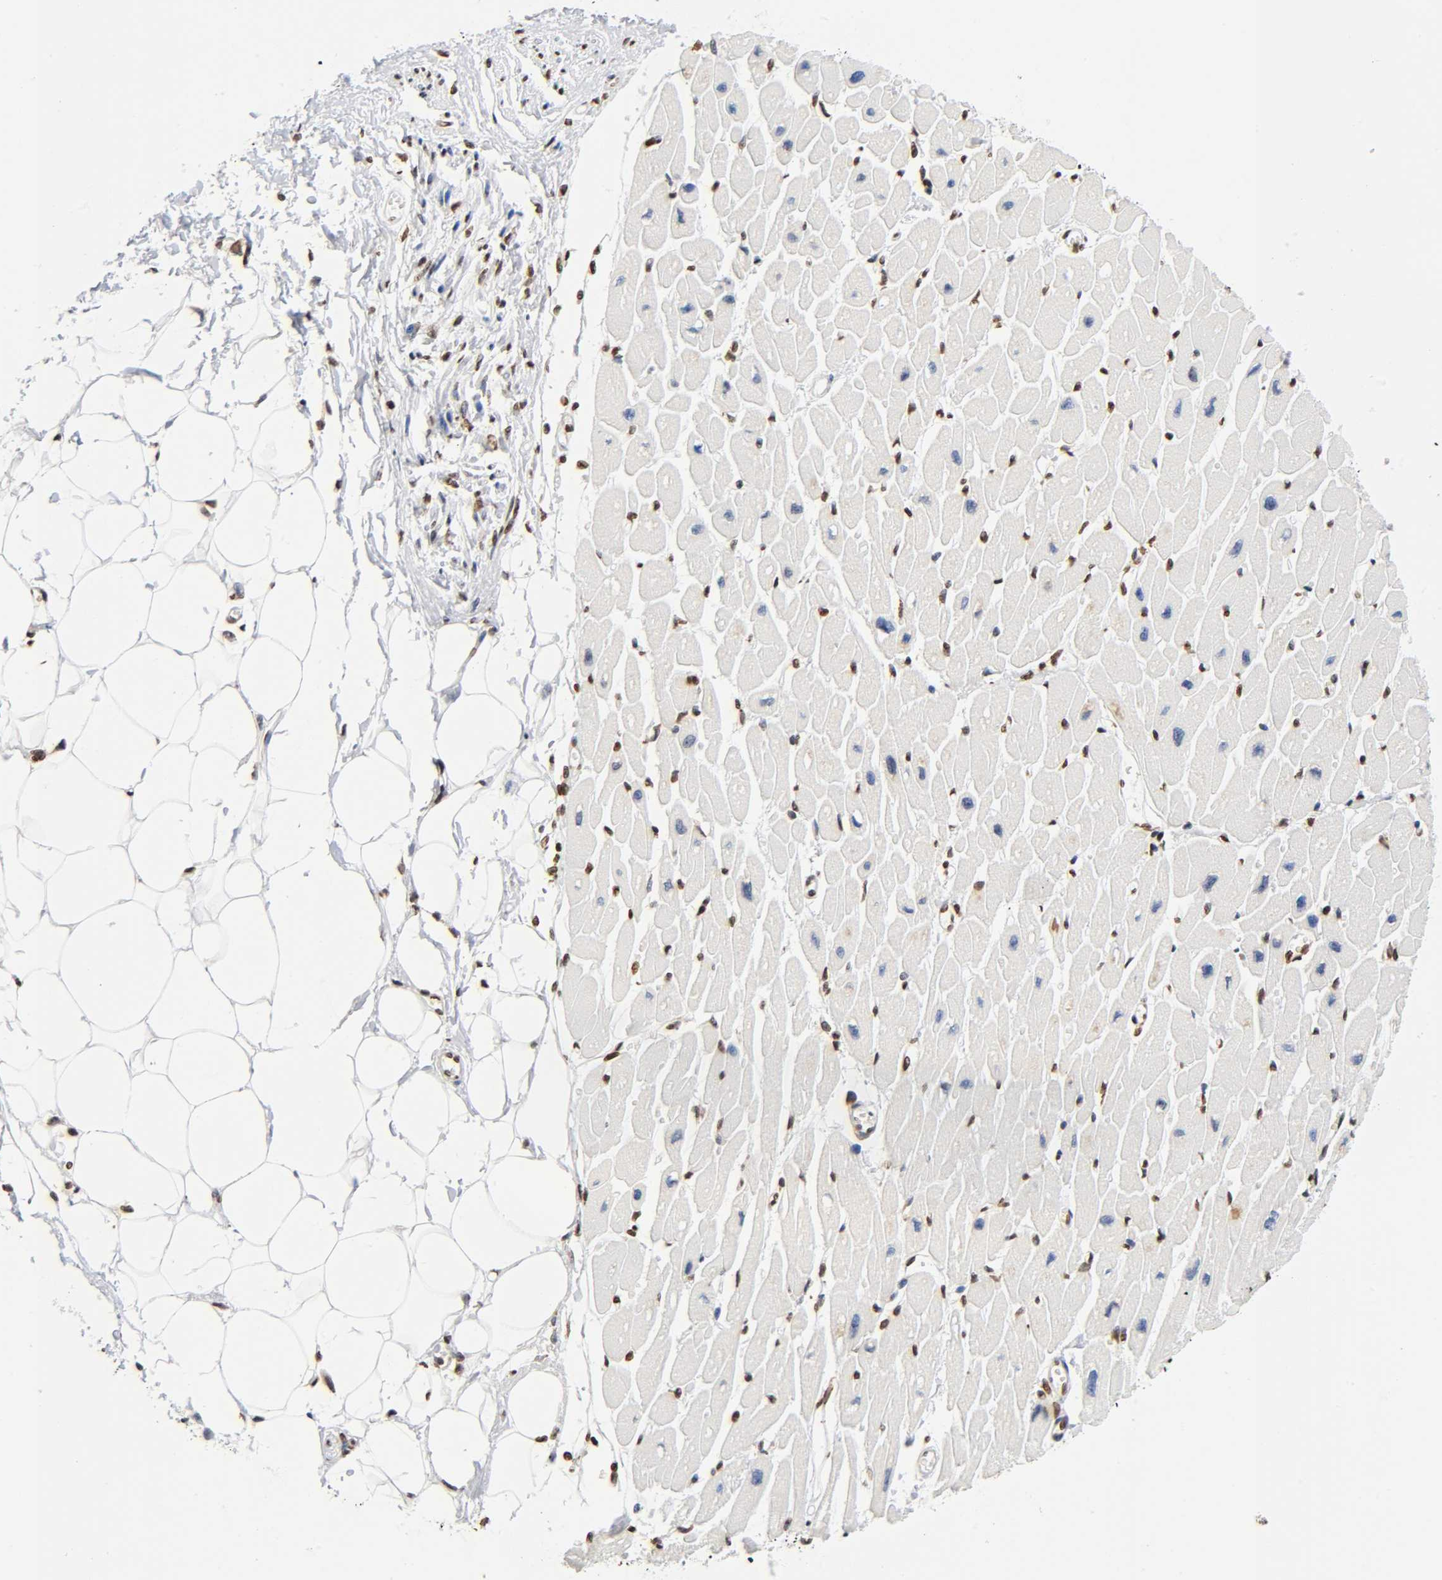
{"staining": {"intensity": "negative", "quantity": "none", "location": "none"}, "tissue": "heart muscle", "cell_type": "Cardiomyocytes", "image_type": "normal", "snomed": [{"axis": "morphology", "description": "Normal tissue, NOS"}, {"axis": "topography", "description": "Heart"}], "caption": "Cardiomyocytes show no significant staining in unremarkable heart muscle. Nuclei are stained in blue.", "gene": "HOXA6", "patient": {"sex": "female", "age": 54}}